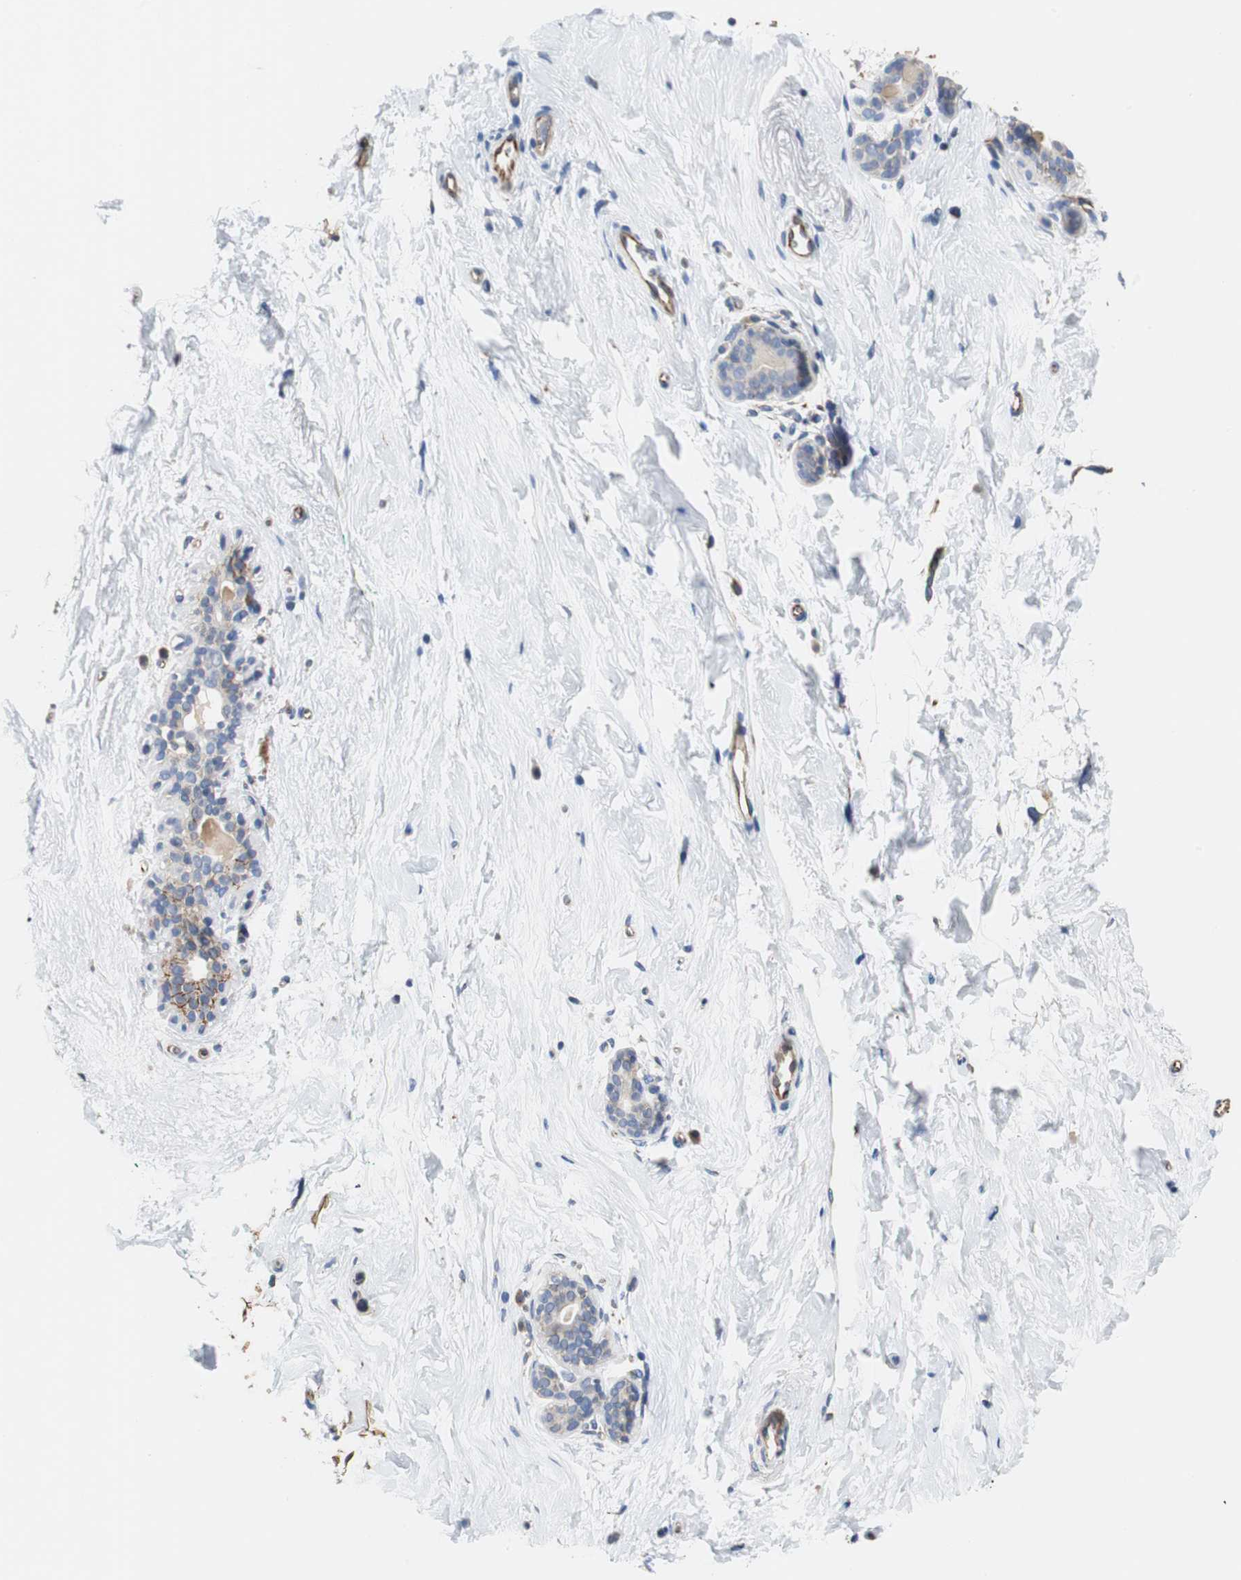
{"staining": {"intensity": "negative", "quantity": "none", "location": "none"}, "tissue": "breast", "cell_type": "Adipocytes", "image_type": "normal", "snomed": [{"axis": "morphology", "description": "Normal tissue, NOS"}, {"axis": "topography", "description": "Breast"}], "caption": "A high-resolution photomicrograph shows immunohistochemistry (IHC) staining of normal breast, which demonstrates no significant staining in adipocytes.", "gene": "PCK1", "patient": {"sex": "female", "age": 52}}